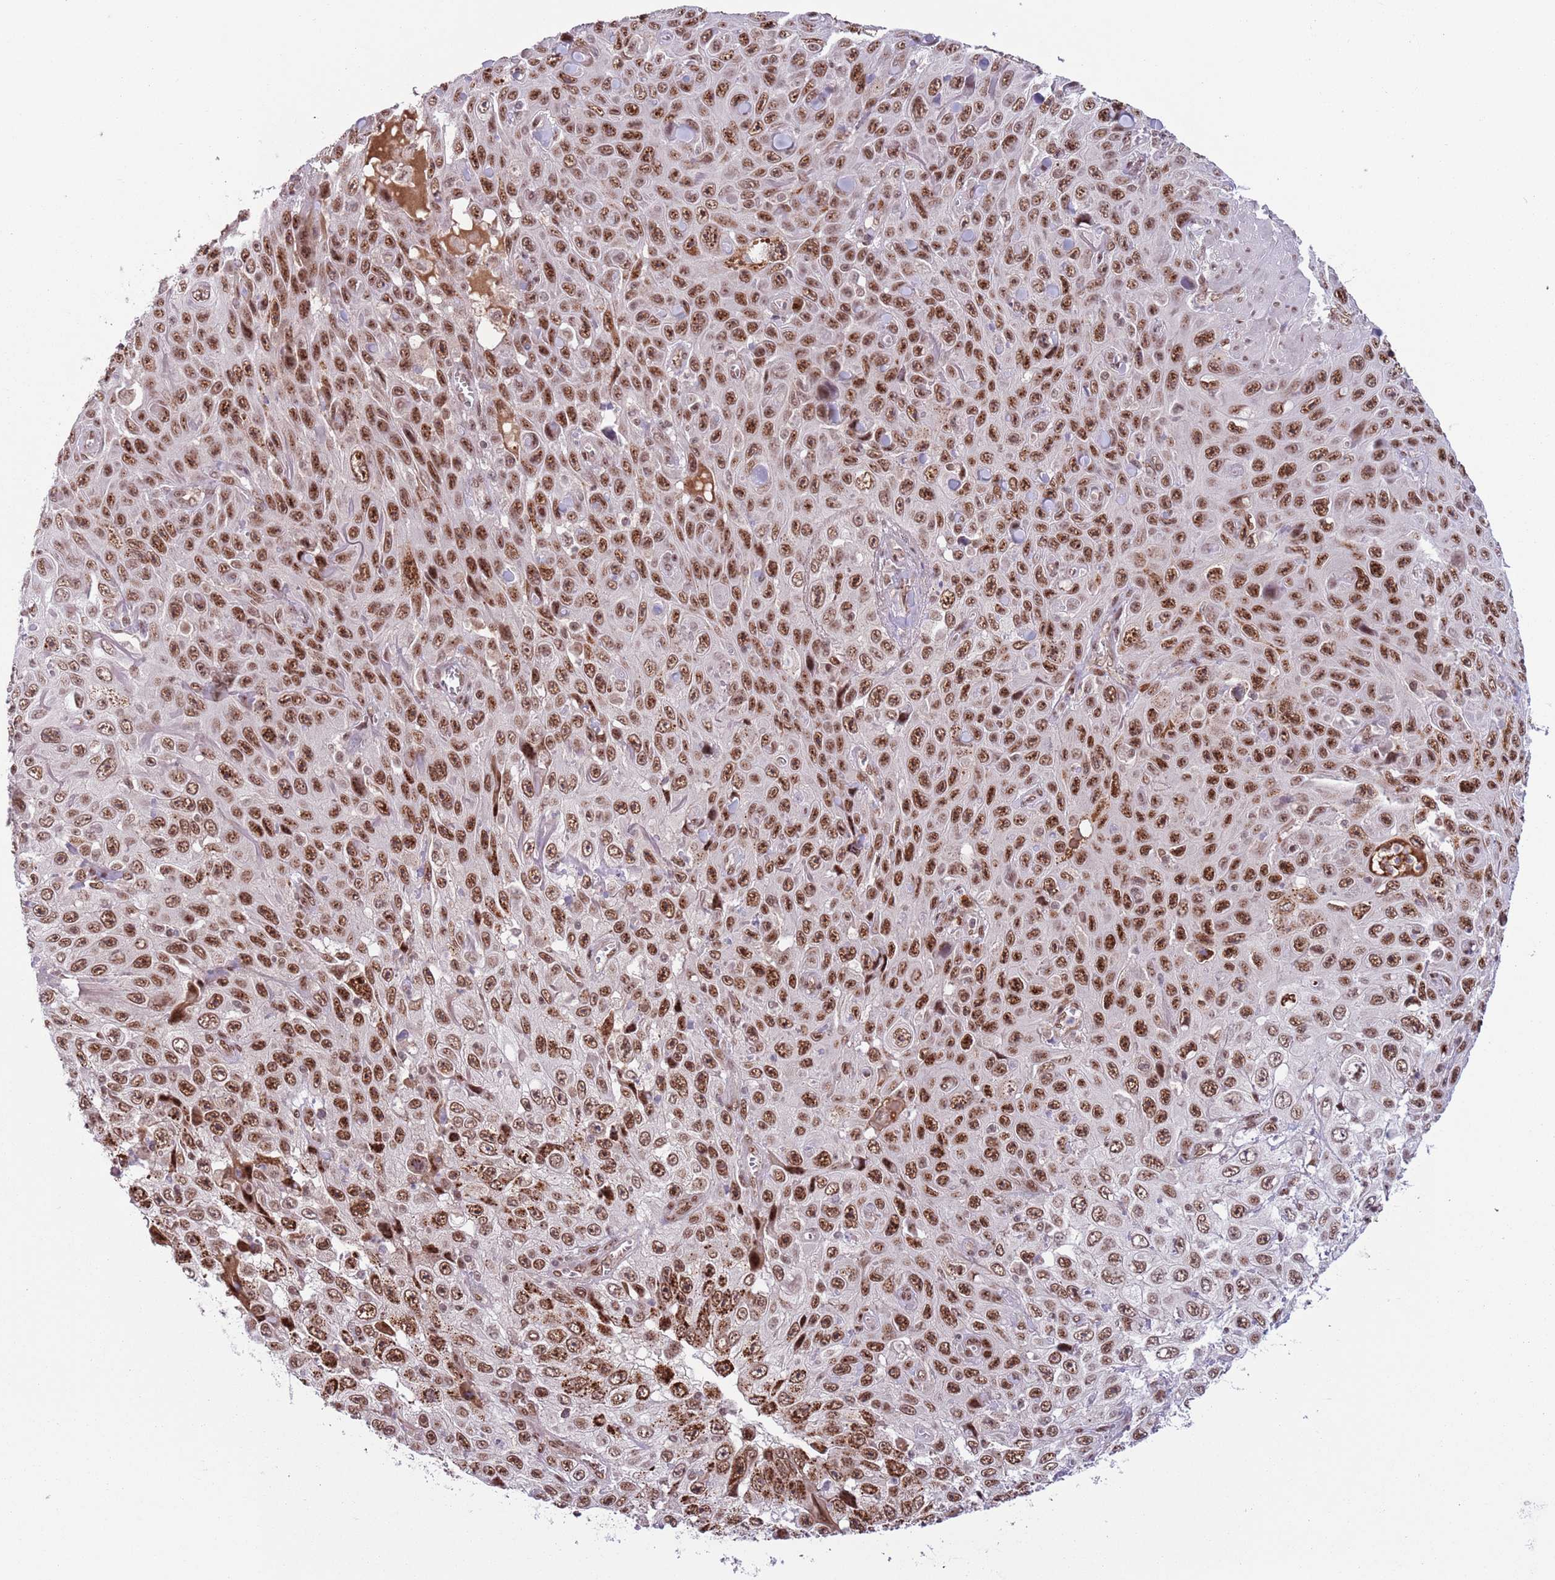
{"staining": {"intensity": "moderate", "quantity": ">75%", "location": "nuclear"}, "tissue": "skin cancer", "cell_type": "Tumor cells", "image_type": "cancer", "snomed": [{"axis": "morphology", "description": "Squamous cell carcinoma, NOS"}, {"axis": "topography", "description": "Skin"}], "caption": "Approximately >75% of tumor cells in skin cancer exhibit moderate nuclear protein expression as visualized by brown immunohistochemical staining.", "gene": "SIPA1L3", "patient": {"sex": "male", "age": 82}}